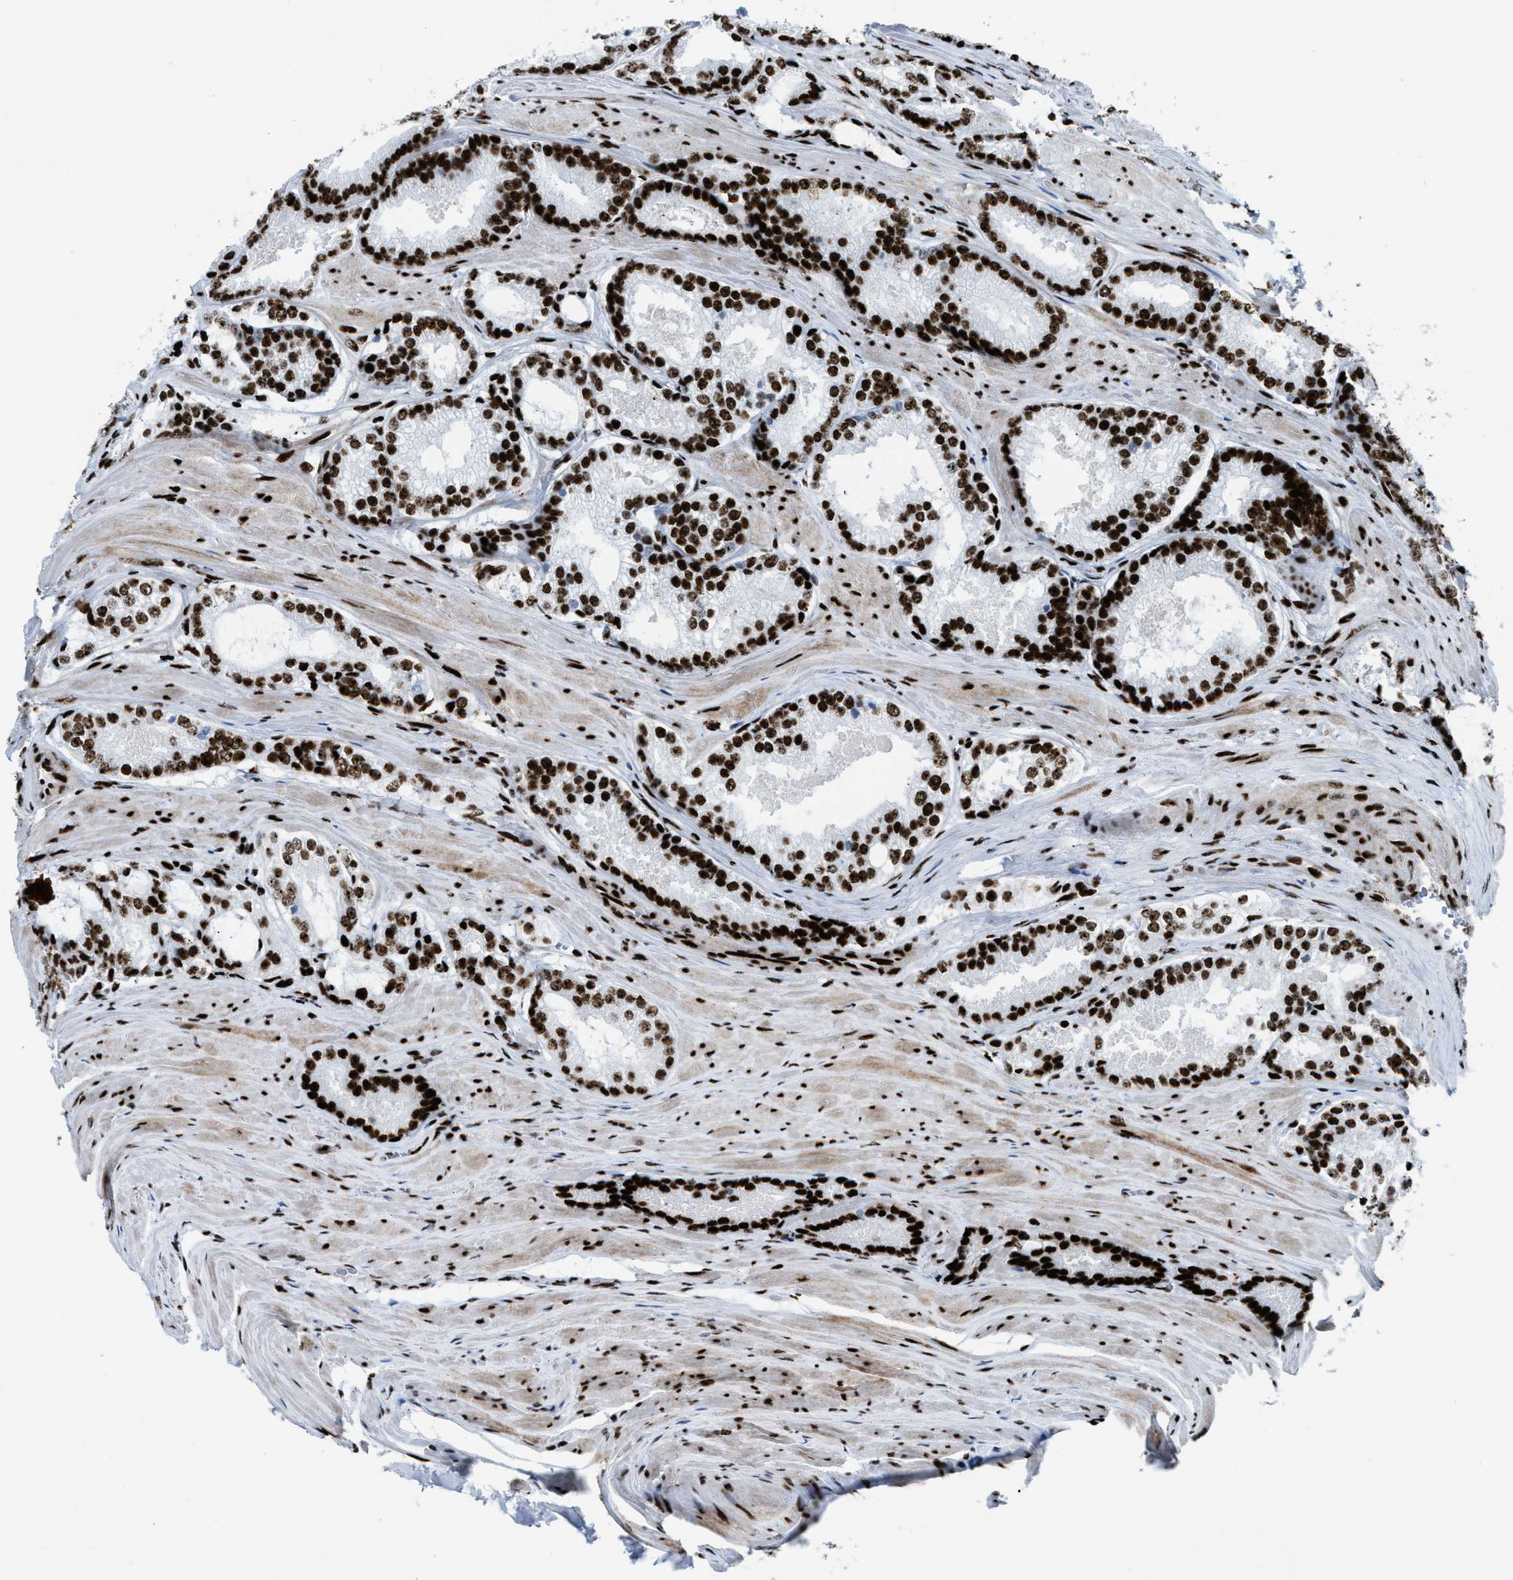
{"staining": {"intensity": "strong", "quantity": ">75%", "location": "nuclear"}, "tissue": "prostate cancer", "cell_type": "Tumor cells", "image_type": "cancer", "snomed": [{"axis": "morphology", "description": "Adenocarcinoma, Low grade"}, {"axis": "topography", "description": "Prostate"}], "caption": "Brown immunohistochemical staining in adenocarcinoma (low-grade) (prostate) demonstrates strong nuclear staining in about >75% of tumor cells.", "gene": "NONO", "patient": {"sex": "male", "age": 64}}